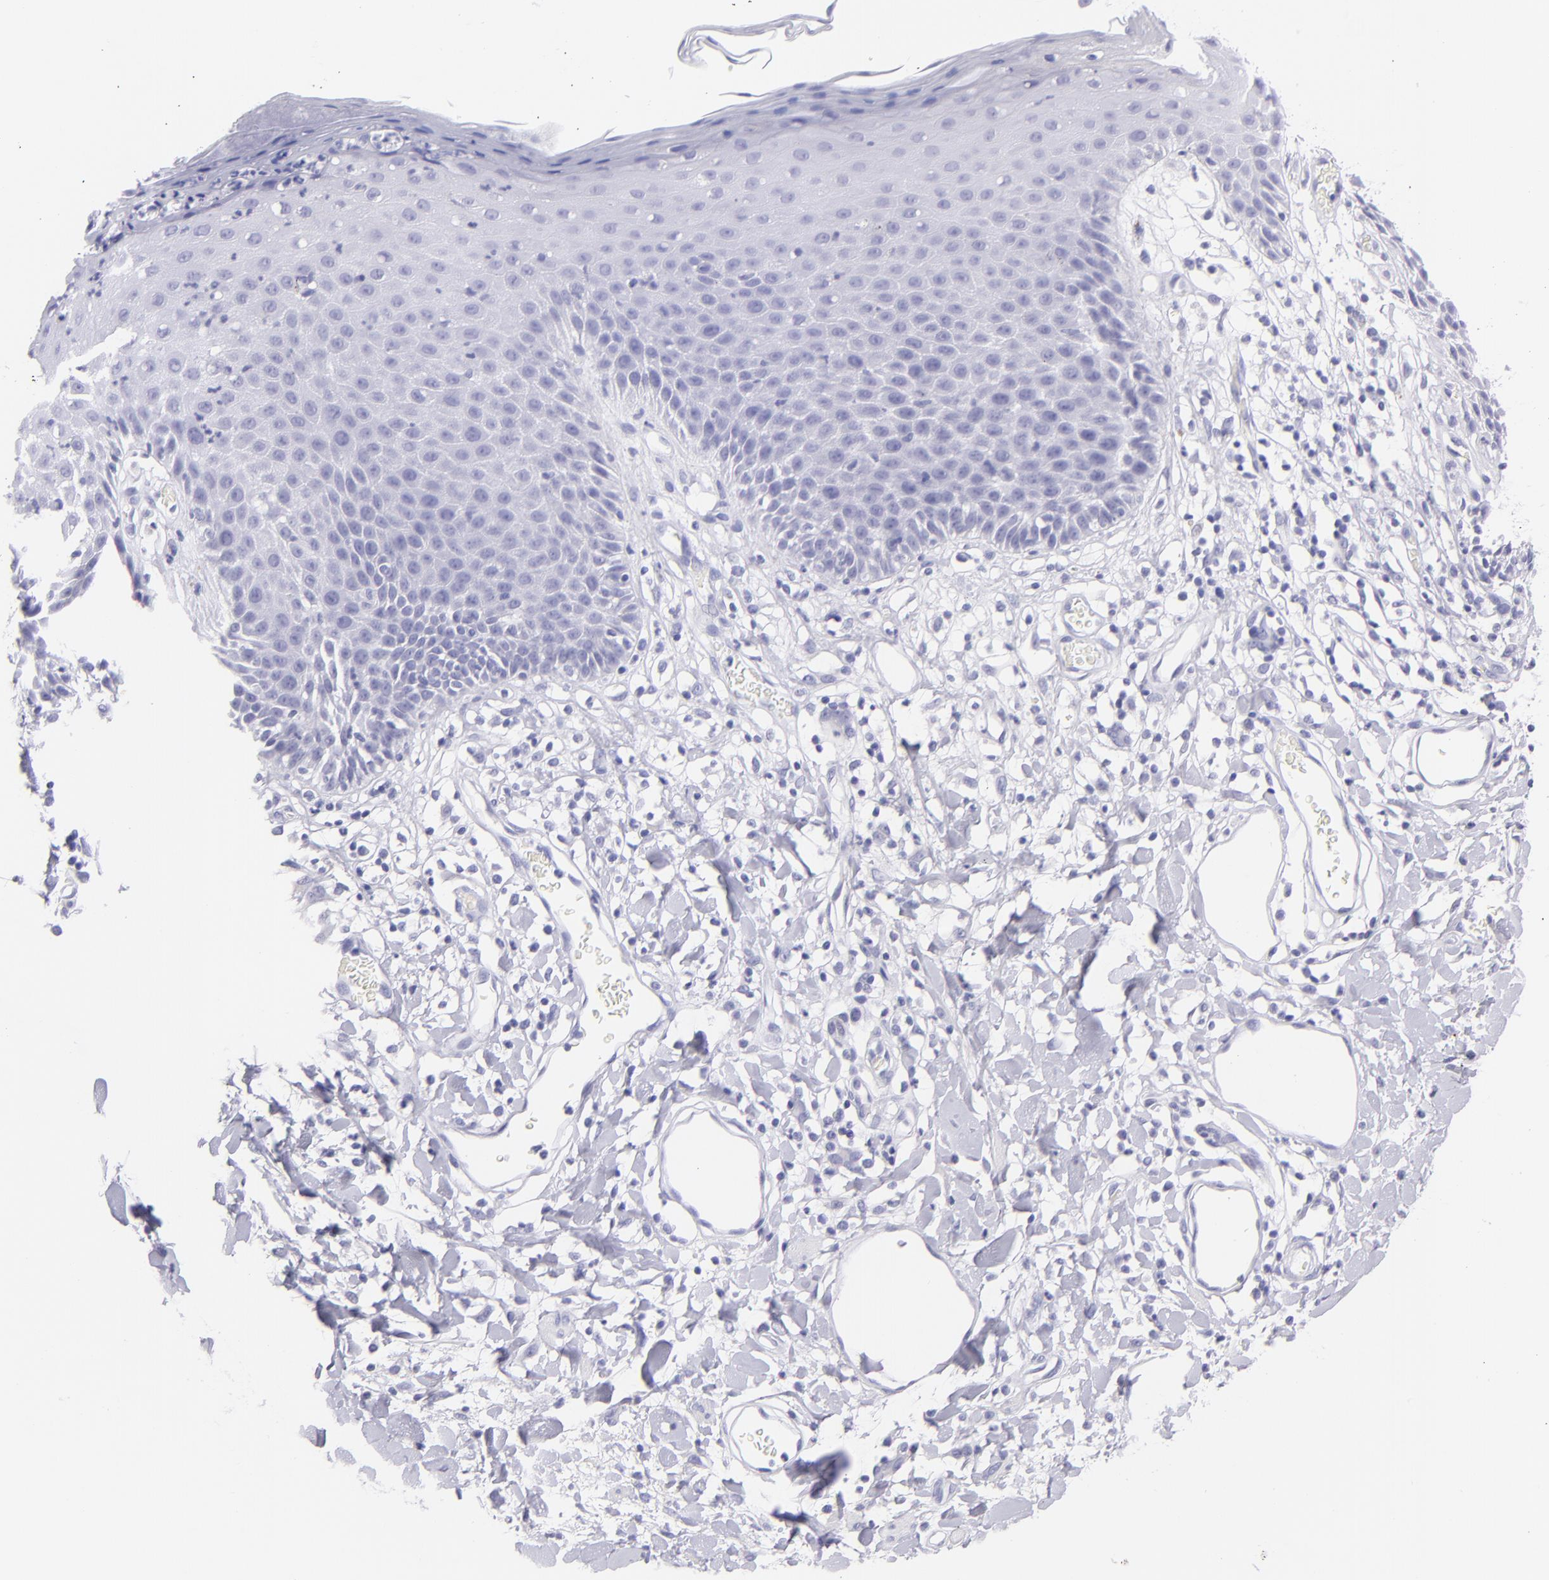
{"staining": {"intensity": "negative", "quantity": "none", "location": "none"}, "tissue": "skin", "cell_type": "Epidermal cells", "image_type": "normal", "snomed": [{"axis": "morphology", "description": "Normal tissue, NOS"}, {"axis": "topography", "description": "Vulva"}, {"axis": "topography", "description": "Peripheral nerve tissue"}], "caption": "The immunohistochemistry (IHC) photomicrograph has no significant positivity in epidermal cells of skin. Brightfield microscopy of immunohistochemistry stained with DAB (brown) and hematoxylin (blue), captured at high magnification.", "gene": "CNP", "patient": {"sex": "female", "age": 68}}